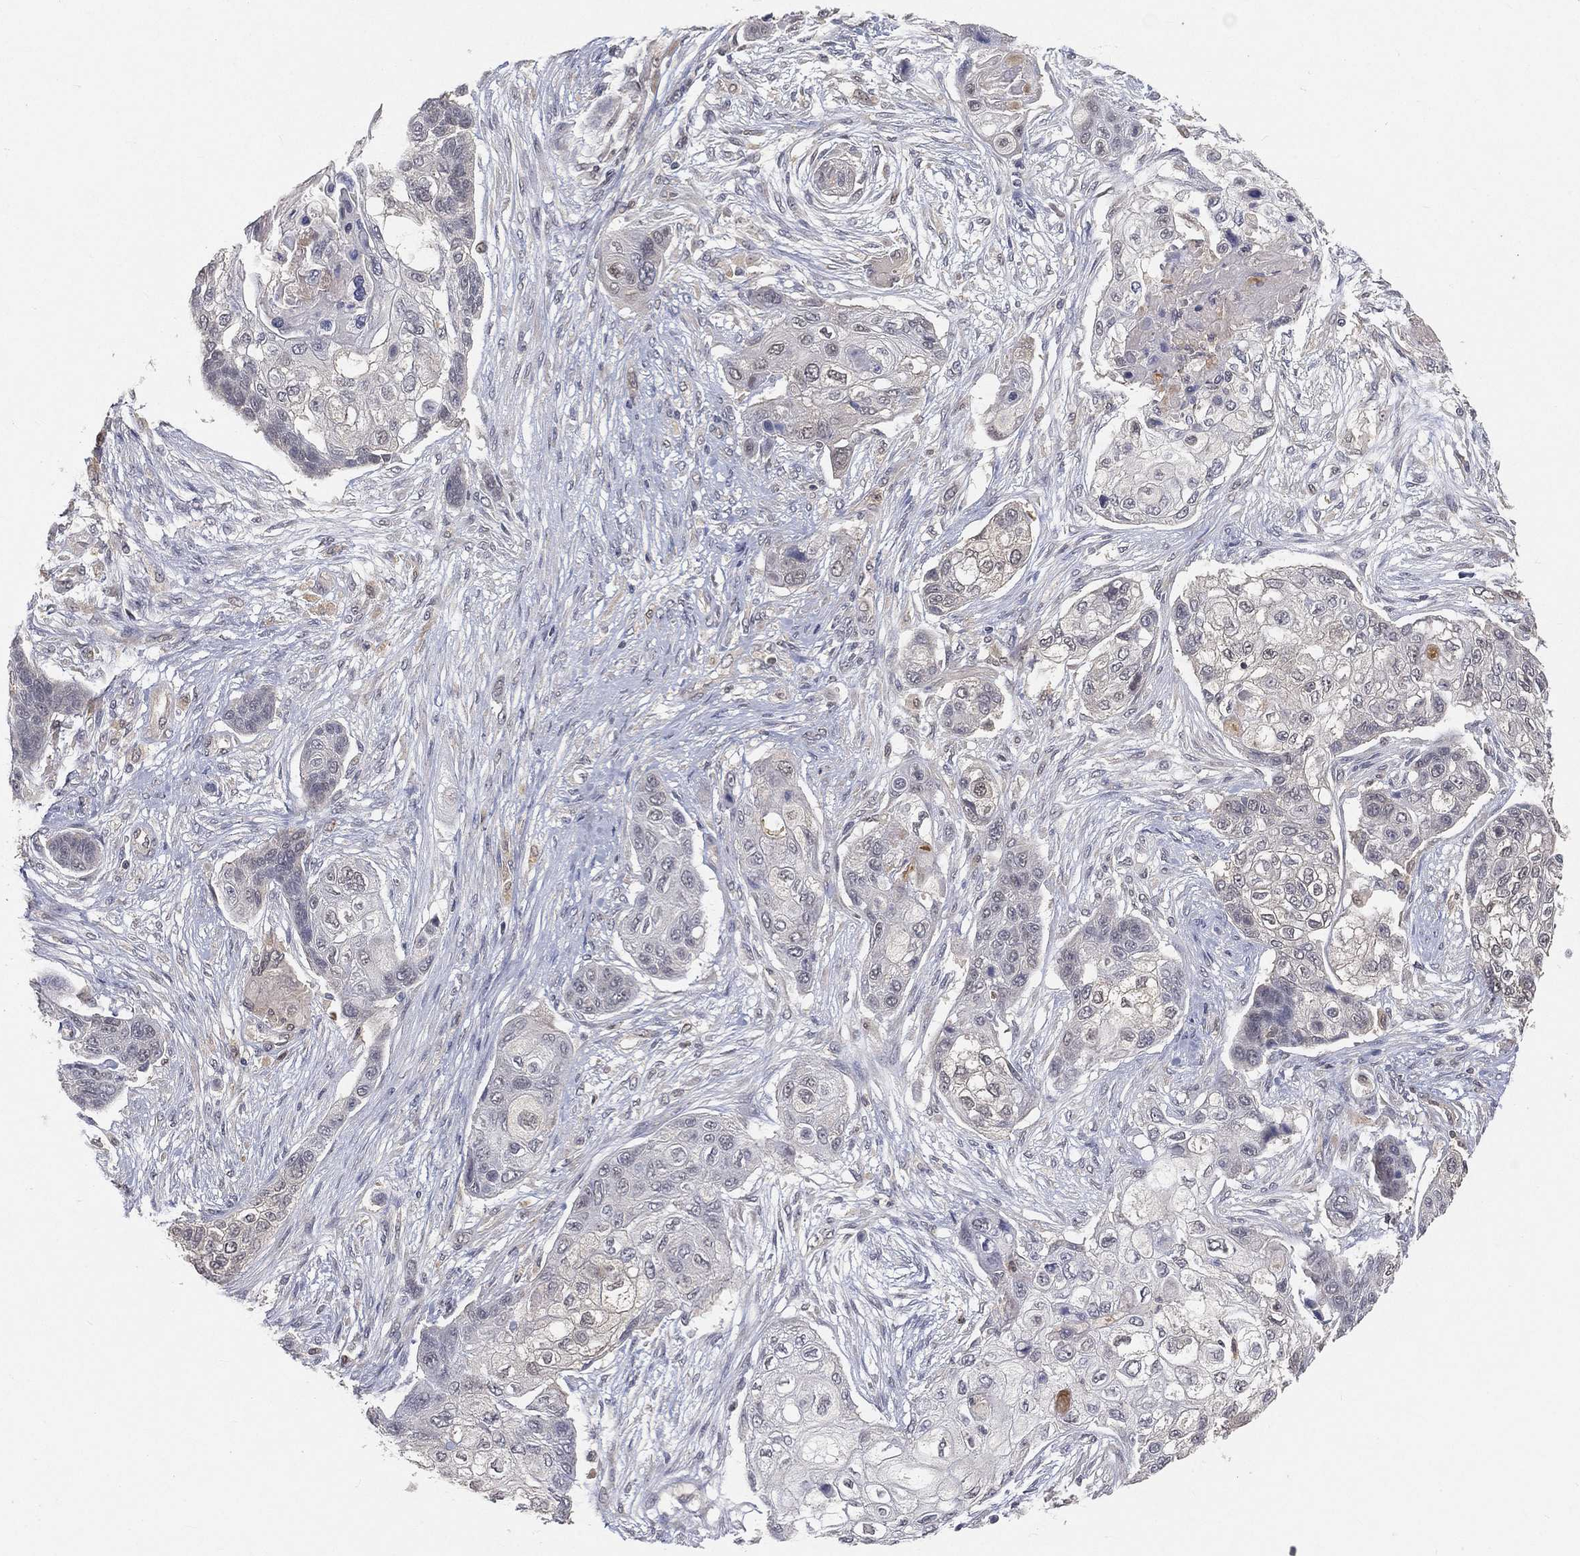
{"staining": {"intensity": "negative", "quantity": "none", "location": "none"}, "tissue": "lung cancer", "cell_type": "Tumor cells", "image_type": "cancer", "snomed": [{"axis": "morphology", "description": "Squamous cell carcinoma, NOS"}, {"axis": "topography", "description": "Lung"}], "caption": "Tumor cells are negative for protein expression in human squamous cell carcinoma (lung).", "gene": "MAPK1", "patient": {"sex": "male", "age": 69}}